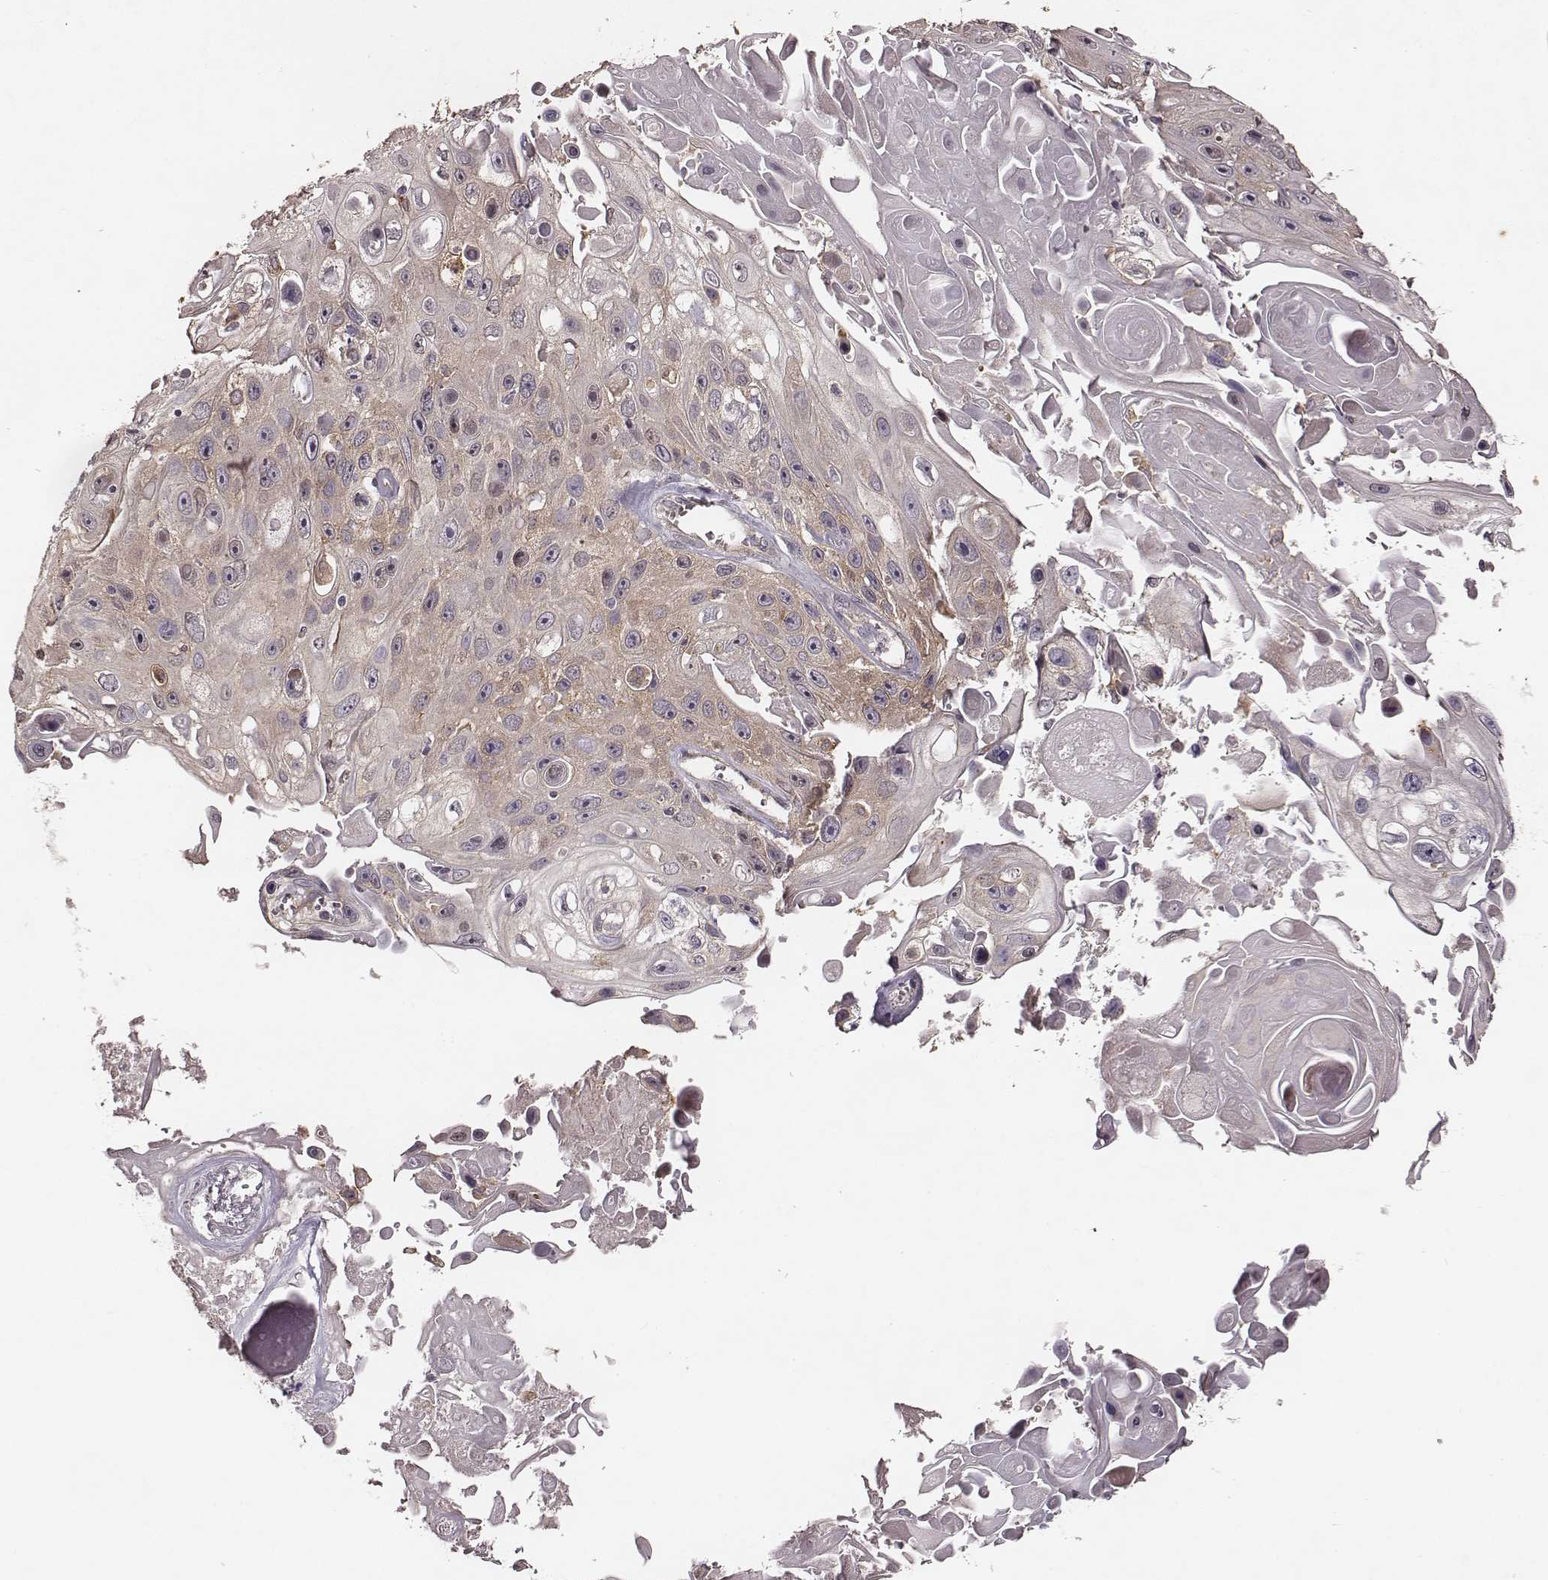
{"staining": {"intensity": "weak", "quantity": "<25%", "location": "cytoplasmic/membranous"}, "tissue": "skin cancer", "cell_type": "Tumor cells", "image_type": "cancer", "snomed": [{"axis": "morphology", "description": "Squamous cell carcinoma, NOS"}, {"axis": "topography", "description": "Skin"}], "caption": "DAB immunohistochemical staining of human skin cancer displays no significant staining in tumor cells.", "gene": "VPS26A", "patient": {"sex": "male", "age": 82}}